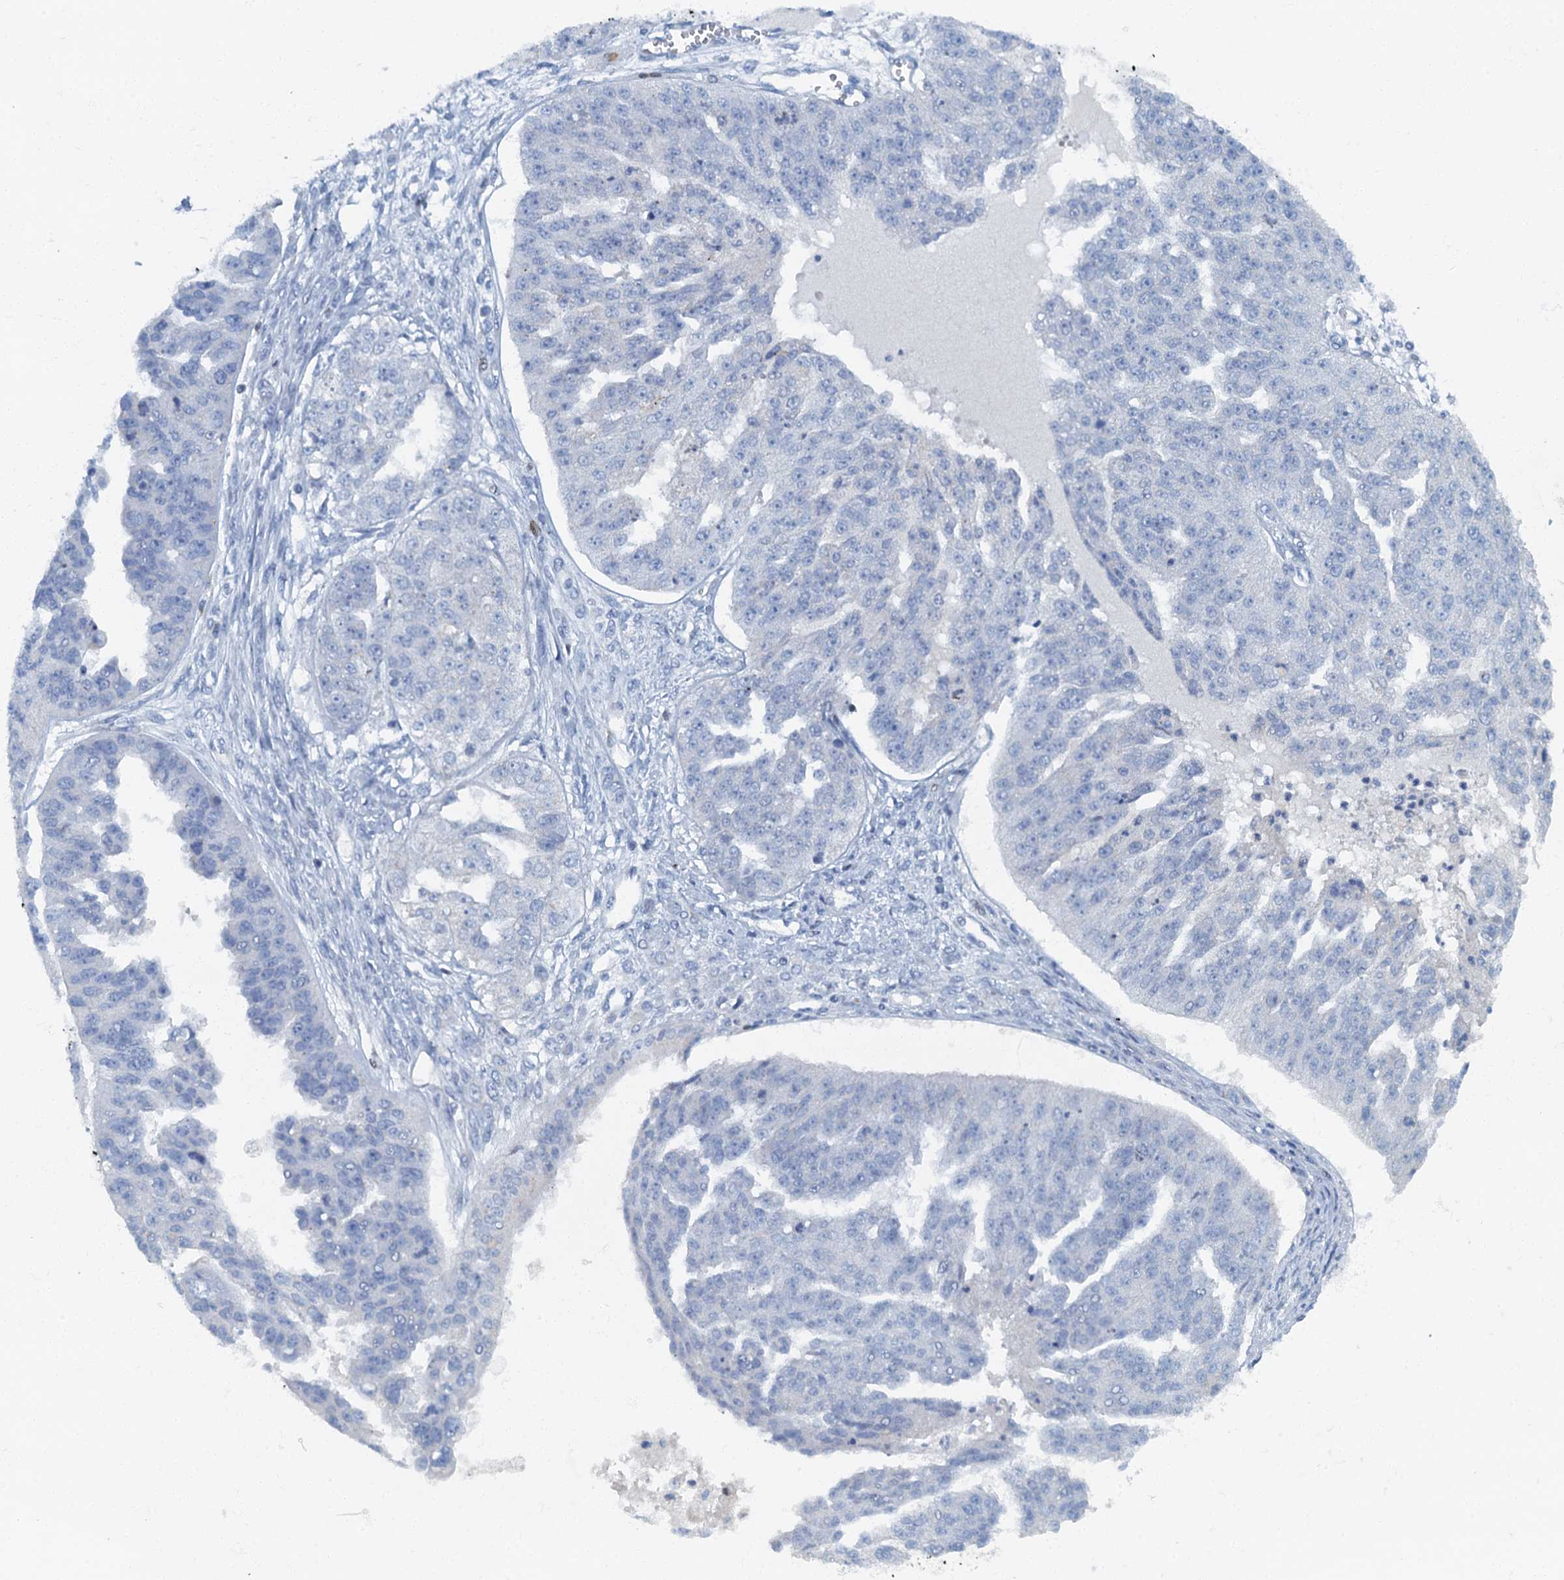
{"staining": {"intensity": "negative", "quantity": "none", "location": "none"}, "tissue": "ovarian cancer", "cell_type": "Tumor cells", "image_type": "cancer", "snomed": [{"axis": "morphology", "description": "Cystadenocarcinoma, serous, NOS"}, {"axis": "topography", "description": "Ovary"}], "caption": "Immunohistochemical staining of human ovarian cancer (serous cystadenocarcinoma) displays no significant expression in tumor cells. (DAB immunohistochemistry (IHC) visualized using brightfield microscopy, high magnification).", "gene": "LYPD3", "patient": {"sex": "female", "age": 58}}